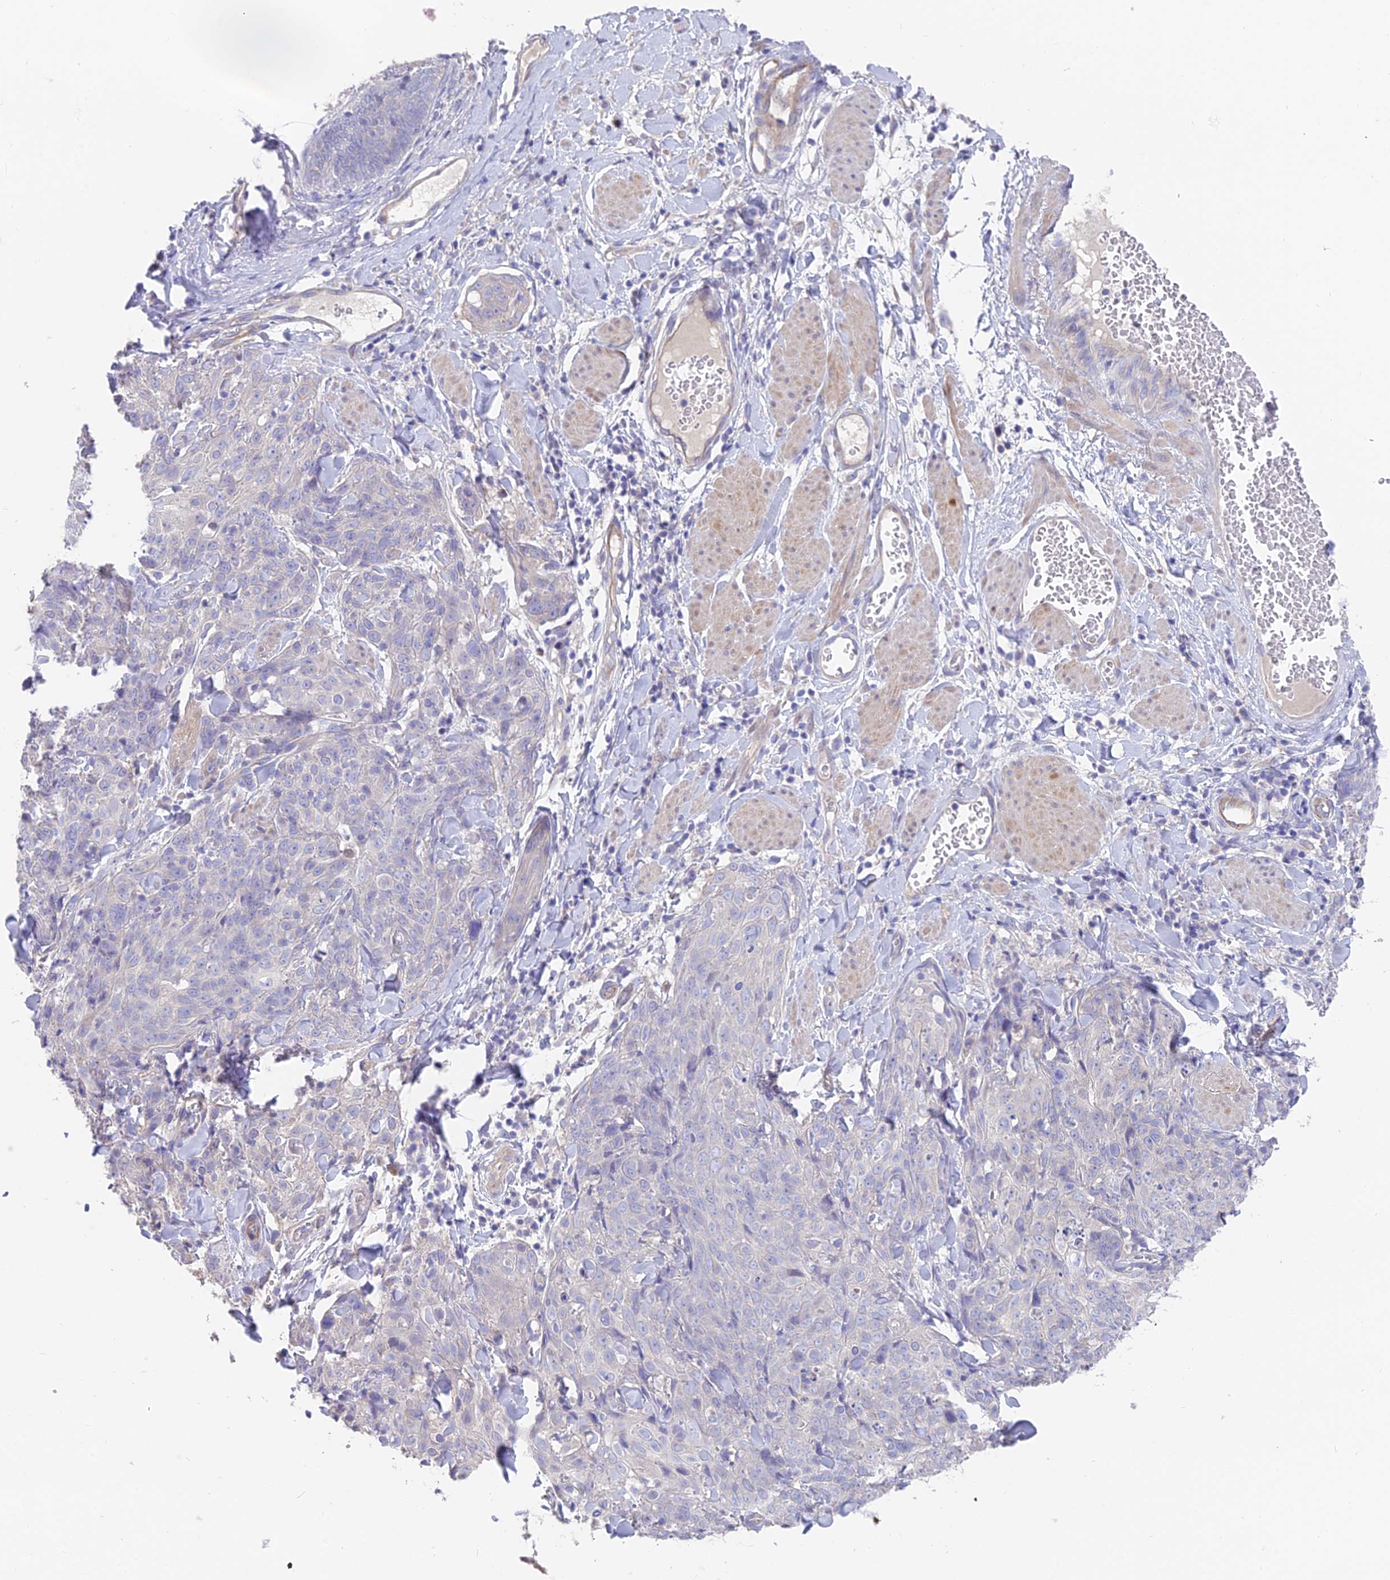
{"staining": {"intensity": "negative", "quantity": "none", "location": "none"}, "tissue": "skin cancer", "cell_type": "Tumor cells", "image_type": "cancer", "snomed": [{"axis": "morphology", "description": "Squamous cell carcinoma, NOS"}, {"axis": "topography", "description": "Skin"}, {"axis": "topography", "description": "Vulva"}], "caption": "Immunohistochemical staining of skin cancer (squamous cell carcinoma) displays no significant staining in tumor cells.", "gene": "FAM168B", "patient": {"sex": "female", "age": 85}}